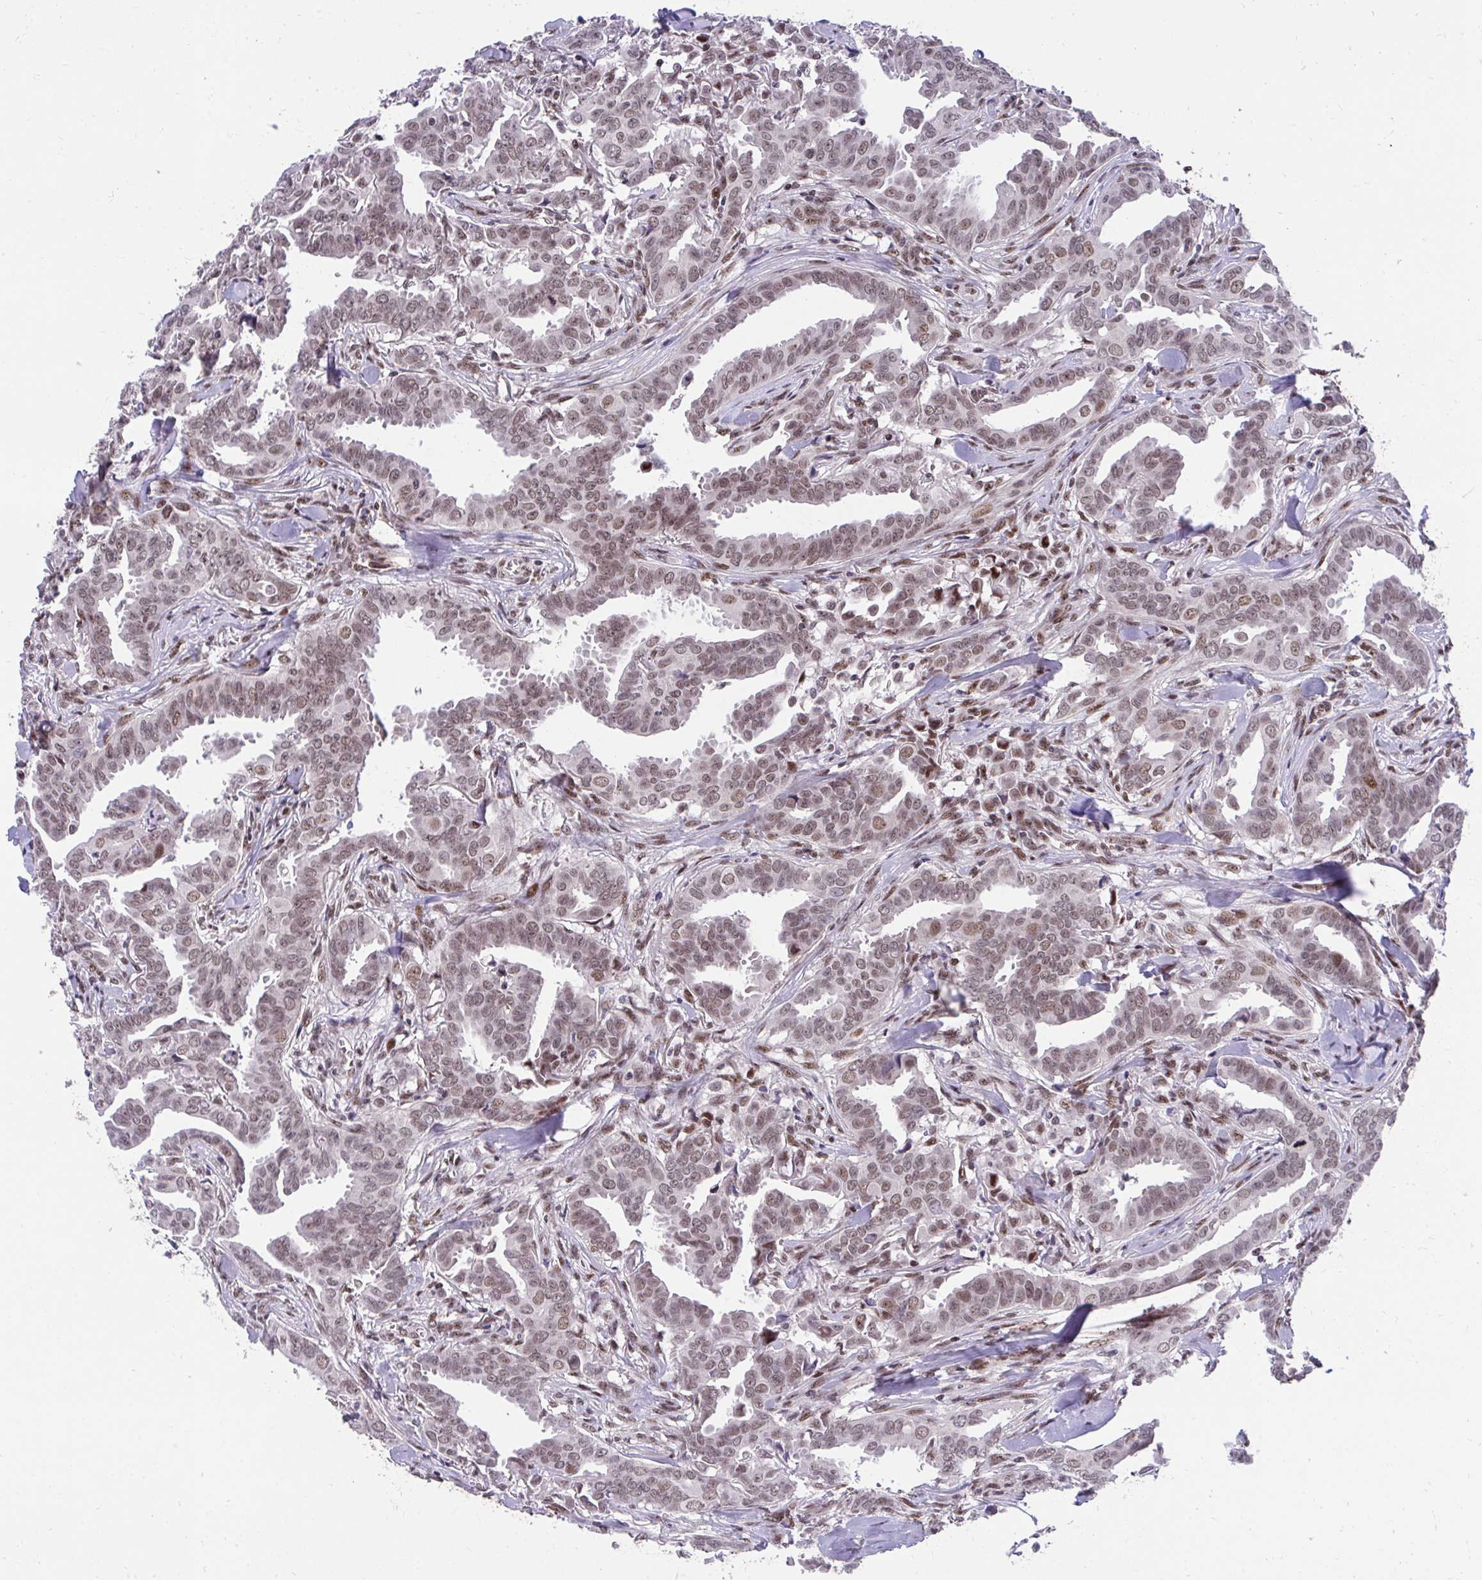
{"staining": {"intensity": "moderate", "quantity": ">75%", "location": "nuclear"}, "tissue": "breast cancer", "cell_type": "Tumor cells", "image_type": "cancer", "snomed": [{"axis": "morphology", "description": "Duct carcinoma"}, {"axis": "topography", "description": "Breast"}], "caption": "Protein expression analysis of human breast cancer reveals moderate nuclear expression in approximately >75% of tumor cells.", "gene": "HOXA4", "patient": {"sex": "female", "age": 45}}